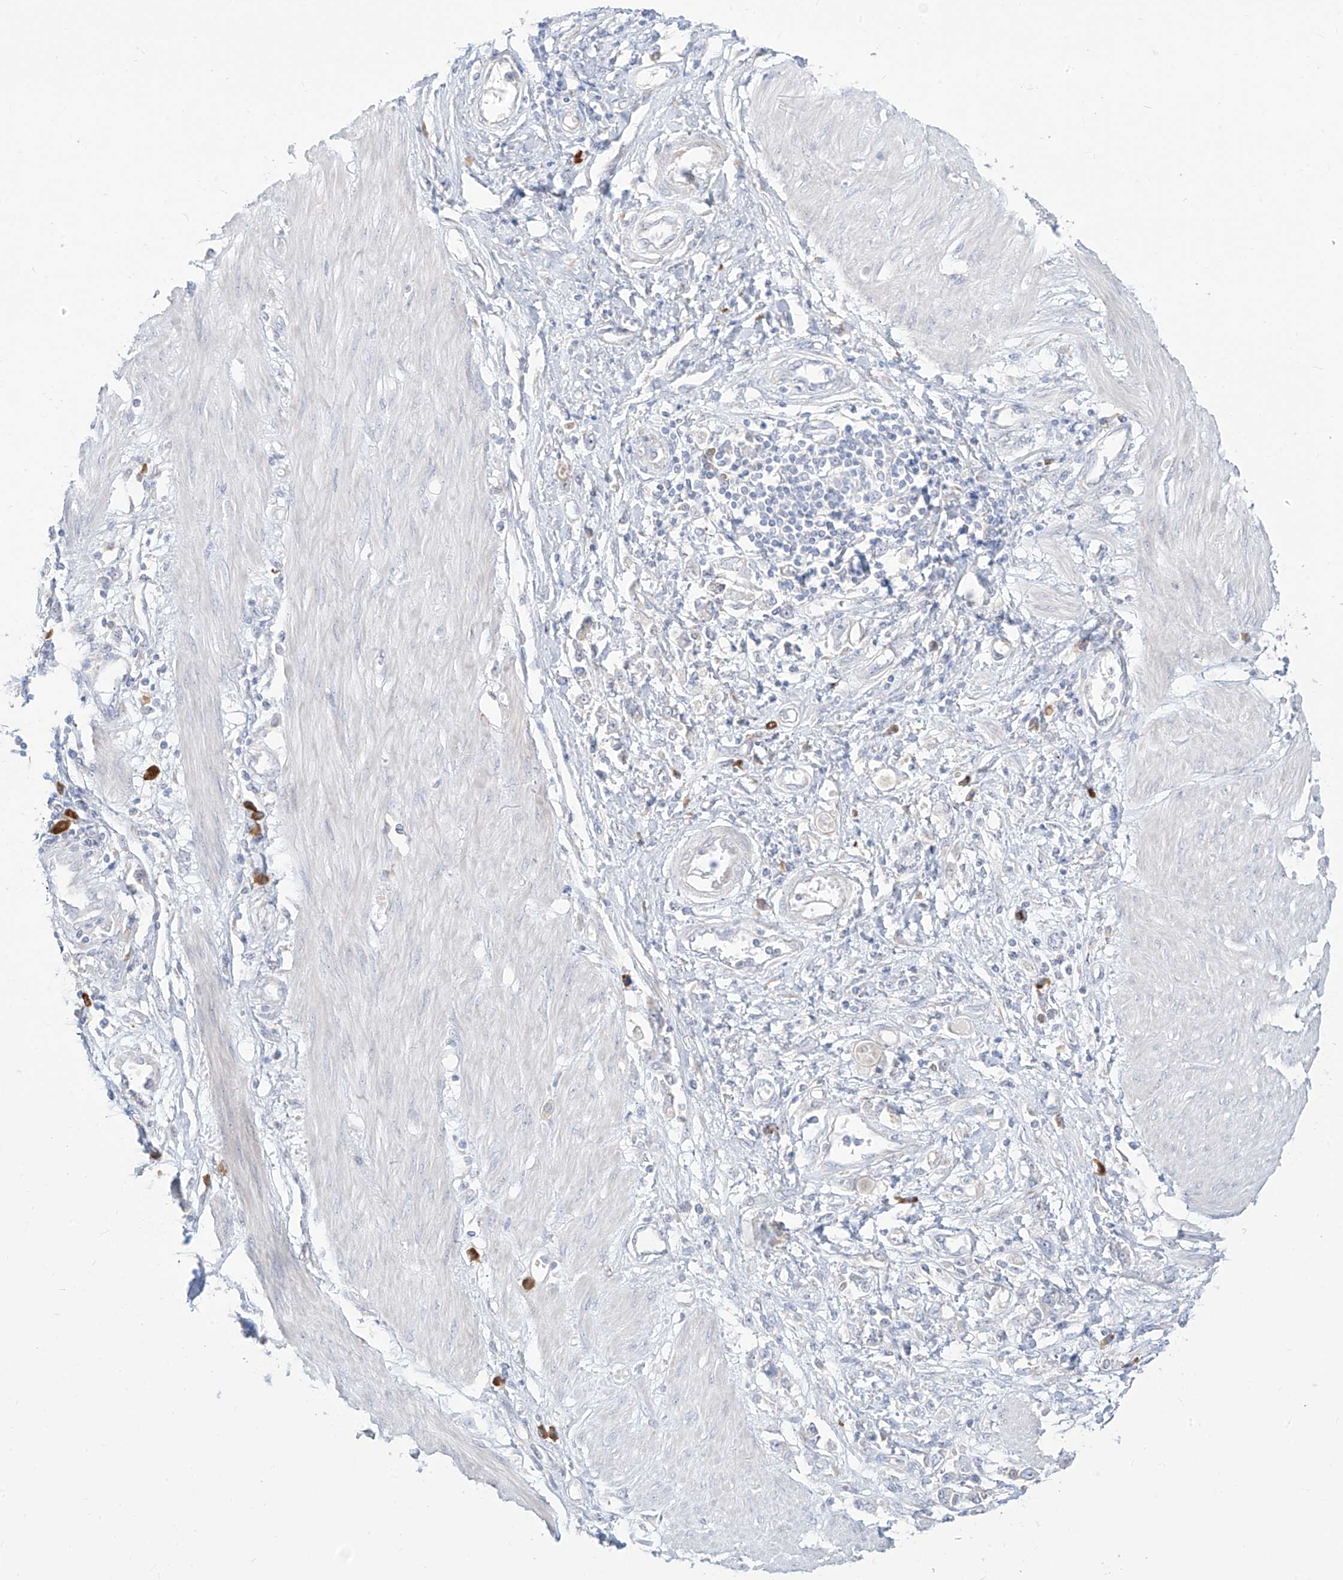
{"staining": {"intensity": "negative", "quantity": "none", "location": "none"}, "tissue": "stomach cancer", "cell_type": "Tumor cells", "image_type": "cancer", "snomed": [{"axis": "morphology", "description": "Adenocarcinoma, NOS"}, {"axis": "topography", "description": "Stomach"}], "caption": "The micrograph demonstrates no significant staining in tumor cells of stomach cancer. Nuclei are stained in blue.", "gene": "SYTL3", "patient": {"sex": "female", "age": 76}}